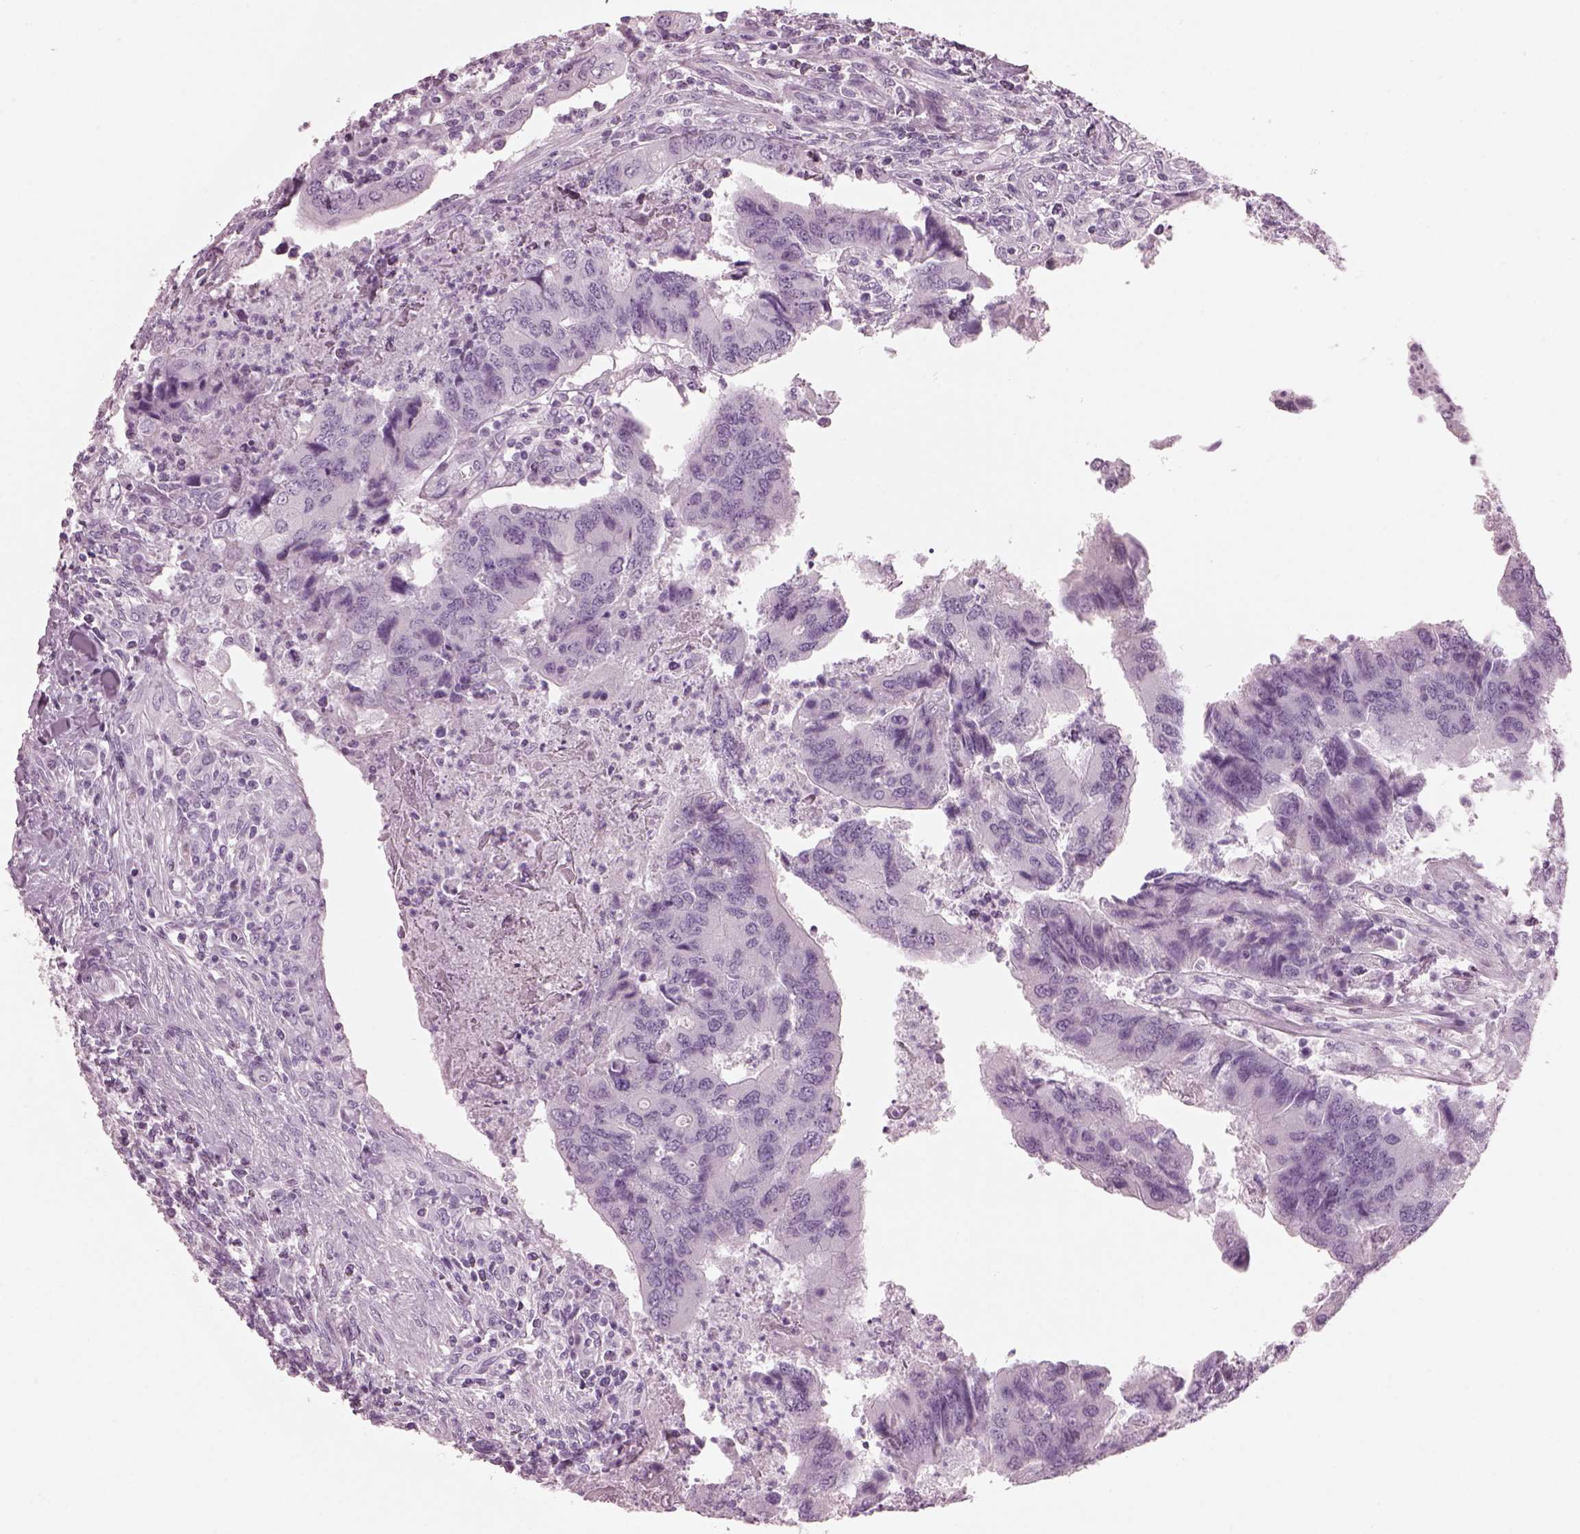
{"staining": {"intensity": "negative", "quantity": "none", "location": "none"}, "tissue": "colorectal cancer", "cell_type": "Tumor cells", "image_type": "cancer", "snomed": [{"axis": "morphology", "description": "Adenocarcinoma, NOS"}, {"axis": "topography", "description": "Colon"}], "caption": "A histopathology image of human colorectal cancer is negative for staining in tumor cells.", "gene": "HYDIN", "patient": {"sex": "female", "age": 67}}